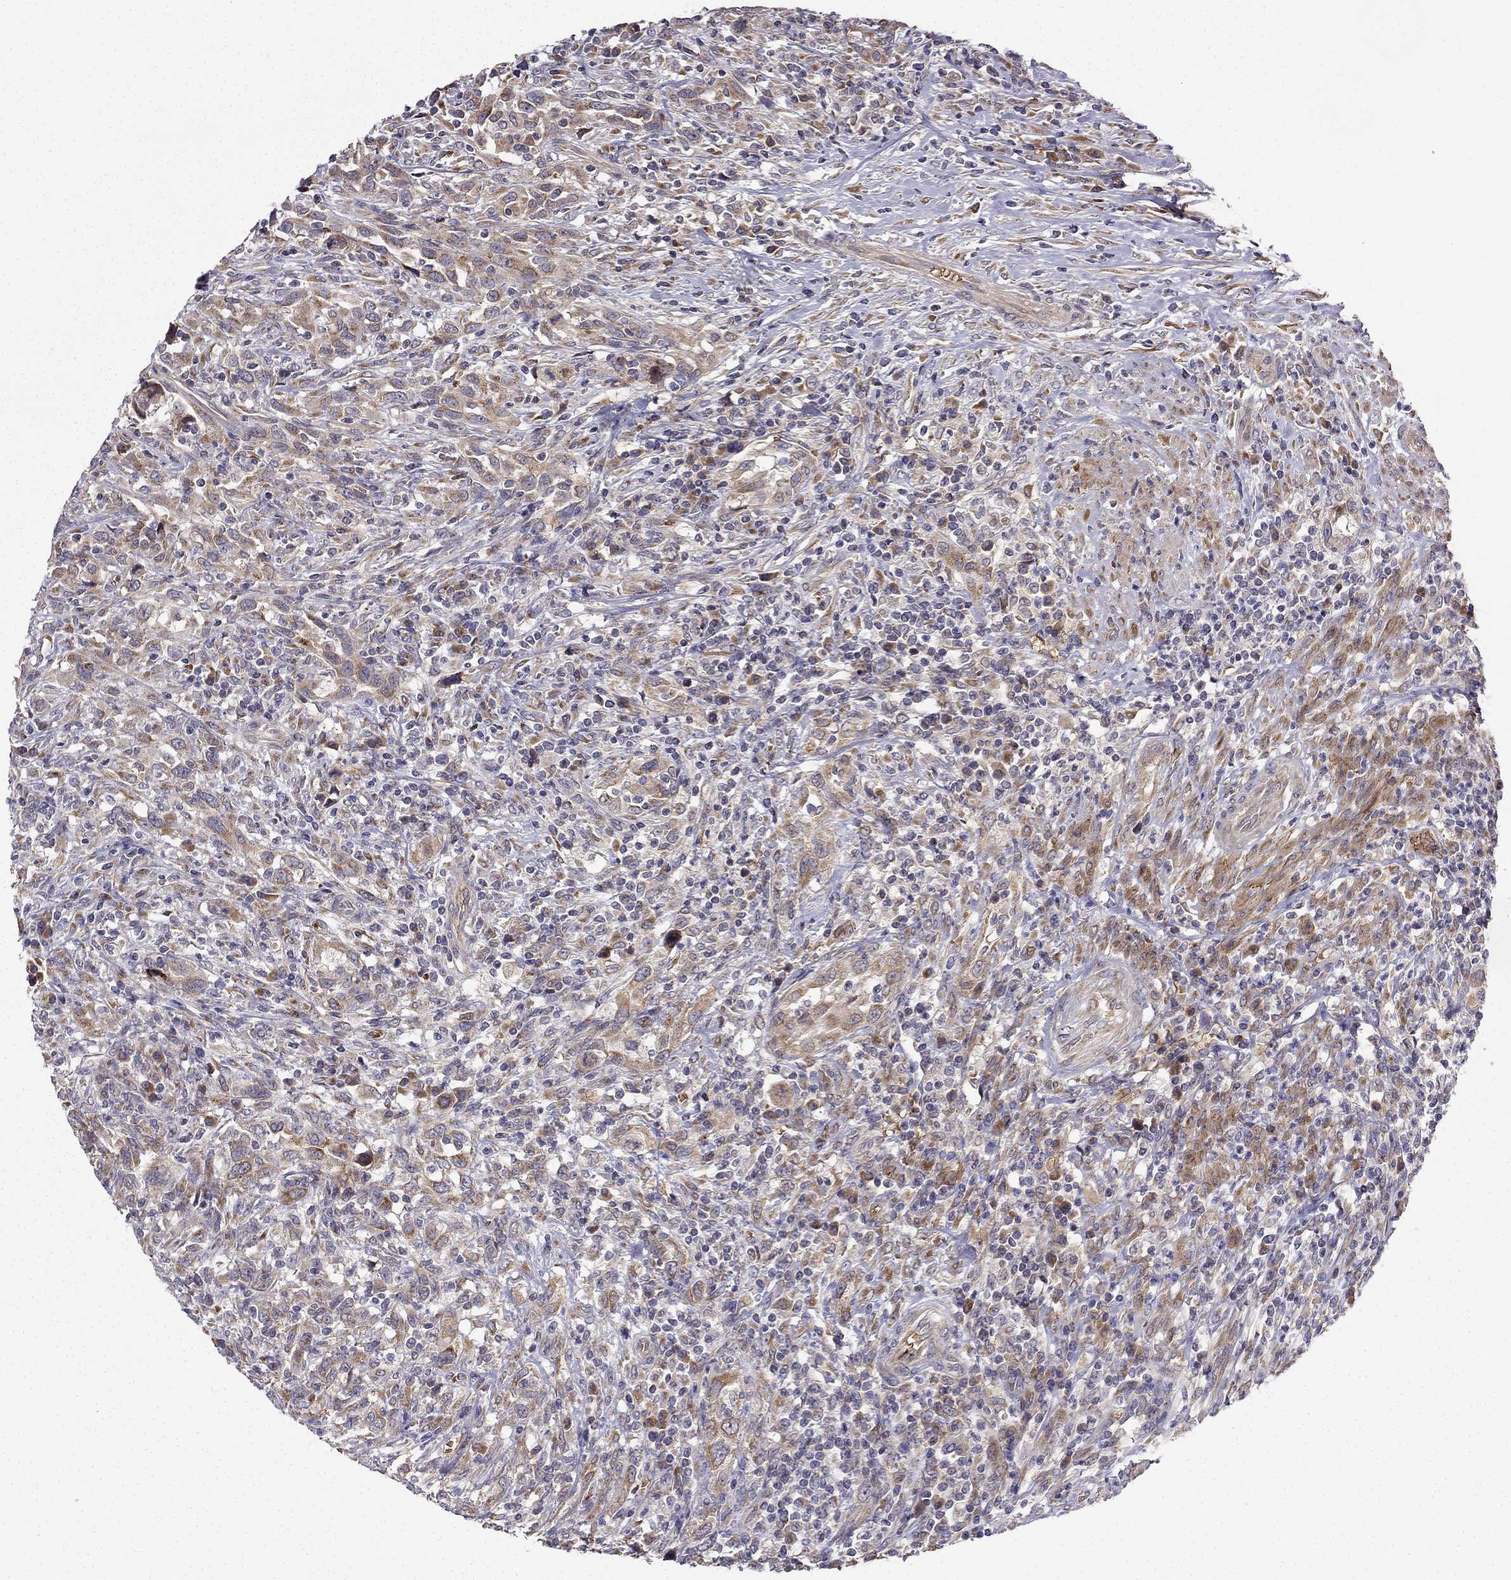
{"staining": {"intensity": "moderate", "quantity": "25%-75%", "location": "cytoplasmic/membranous"}, "tissue": "urothelial cancer", "cell_type": "Tumor cells", "image_type": "cancer", "snomed": [{"axis": "morphology", "description": "Urothelial carcinoma, NOS"}, {"axis": "morphology", "description": "Urothelial carcinoma, High grade"}, {"axis": "topography", "description": "Urinary bladder"}], "caption": "Human transitional cell carcinoma stained with a protein marker exhibits moderate staining in tumor cells.", "gene": "B4GALT7", "patient": {"sex": "female", "age": 64}}